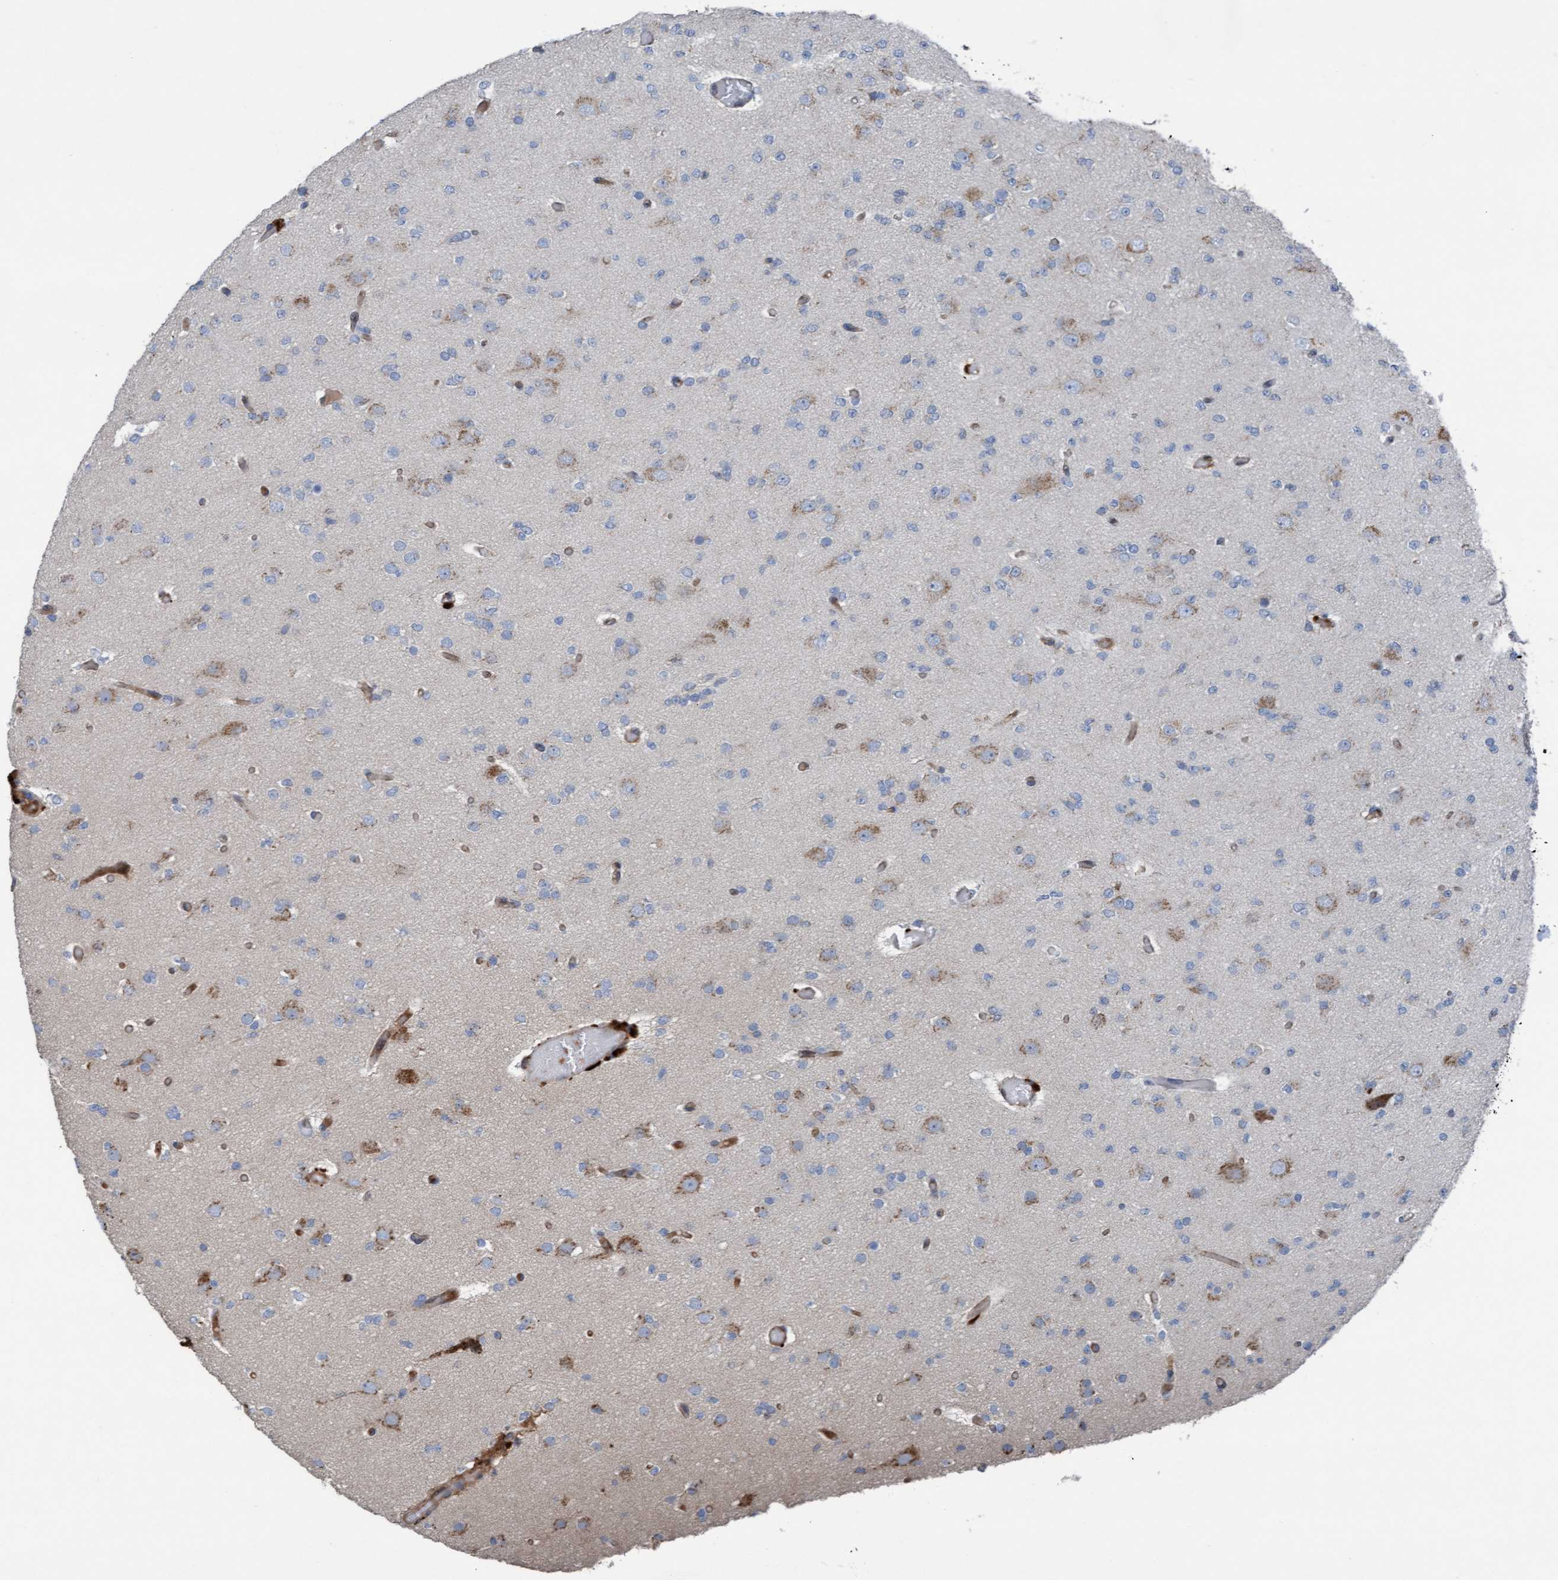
{"staining": {"intensity": "moderate", "quantity": "<25%", "location": "cytoplasmic/membranous"}, "tissue": "glioma", "cell_type": "Tumor cells", "image_type": "cancer", "snomed": [{"axis": "morphology", "description": "Glioma, malignant, Low grade"}, {"axis": "topography", "description": "Brain"}], "caption": "Glioma stained with a protein marker demonstrates moderate staining in tumor cells.", "gene": "KLHL26", "patient": {"sex": "female", "age": 22}}